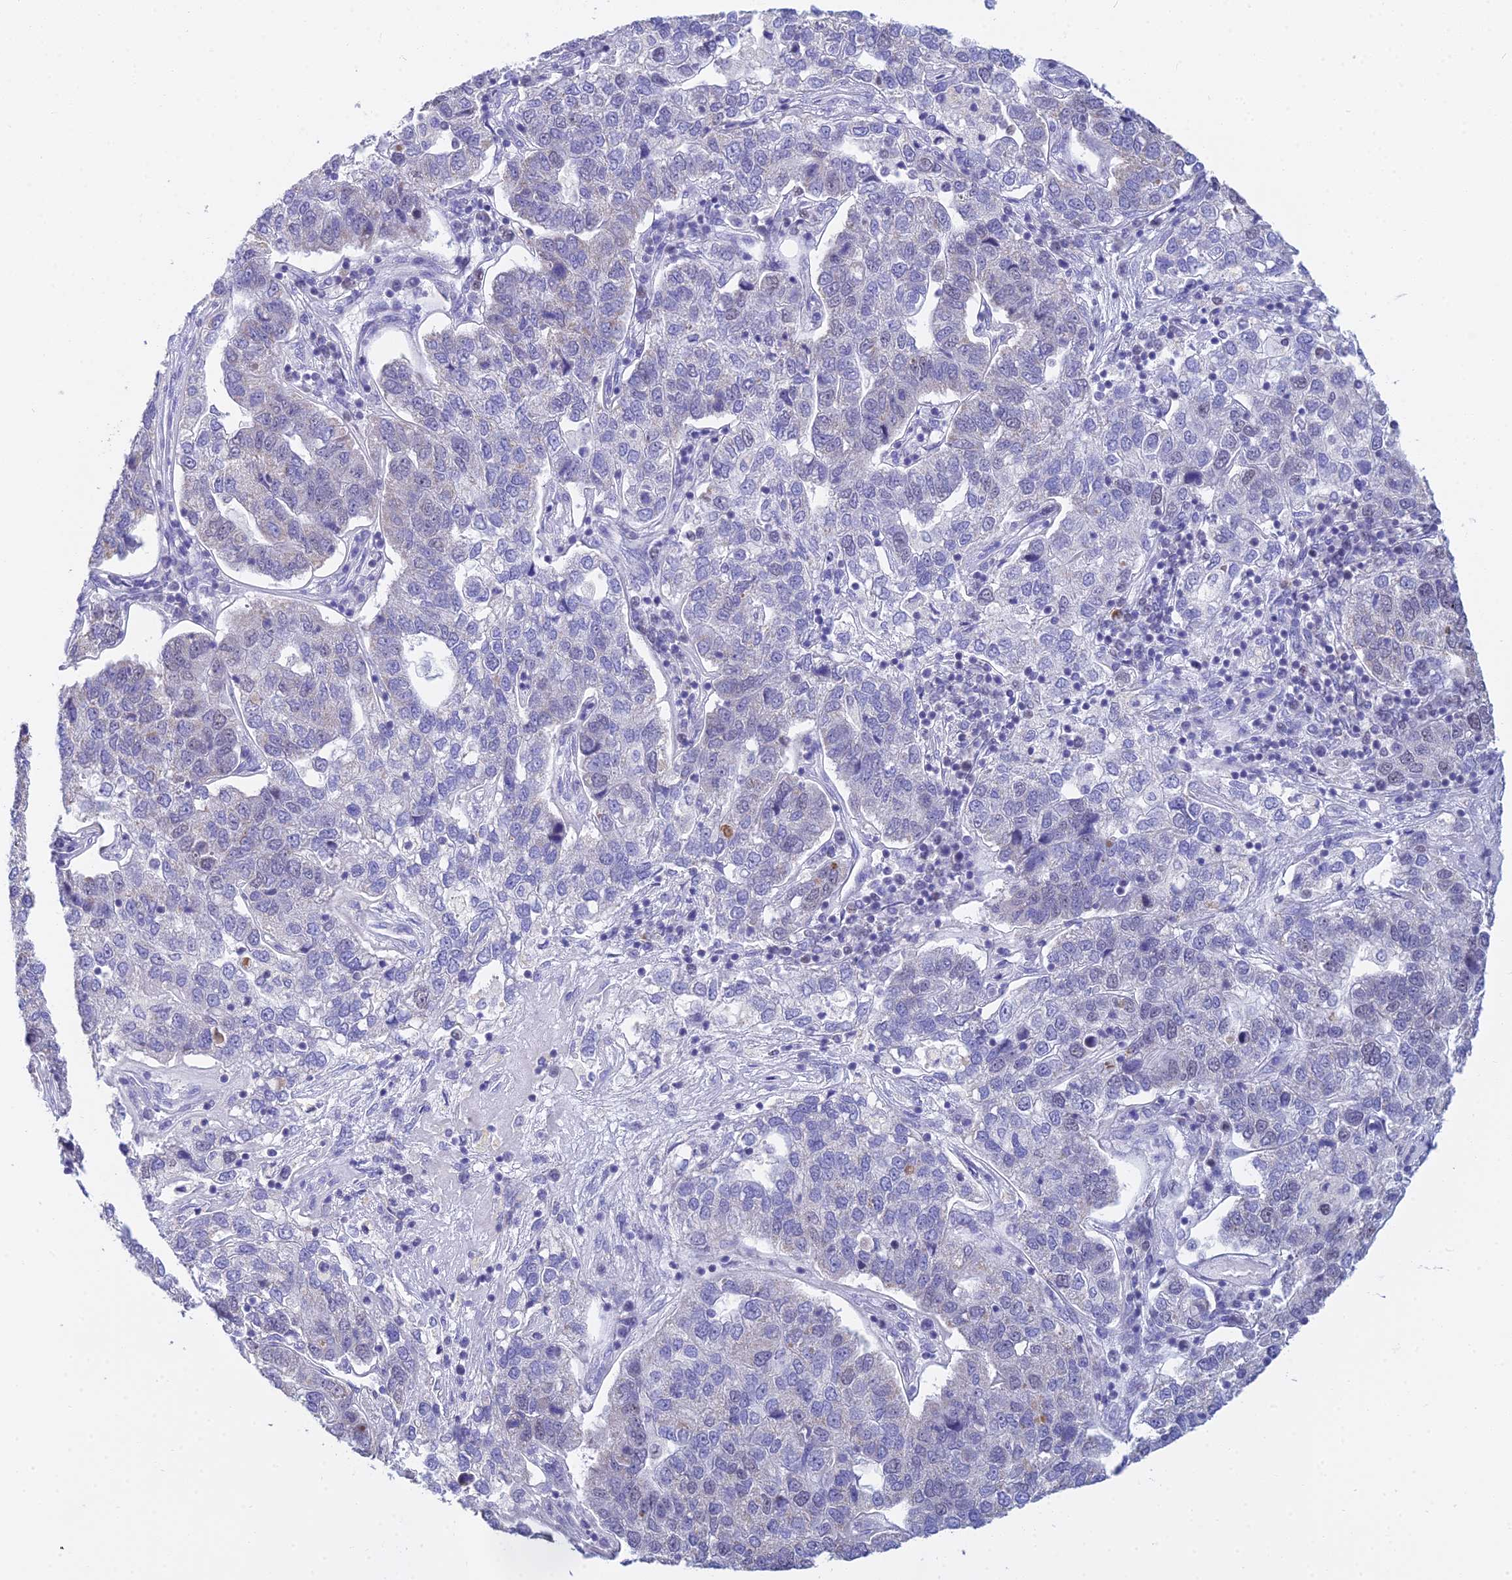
{"staining": {"intensity": "strong", "quantity": "<25%", "location": "nuclear"}, "tissue": "pancreatic cancer", "cell_type": "Tumor cells", "image_type": "cancer", "snomed": [{"axis": "morphology", "description": "Adenocarcinoma, NOS"}, {"axis": "topography", "description": "Pancreas"}], "caption": "Immunohistochemistry (IHC) photomicrograph of neoplastic tissue: human pancreatic adenocarcinoma stained using immunohistochemistry (IHC) reveals medium levels of strong protein expression localized specifically in the nuclear of tumor cells, appearing as a nuclear brown color.", "gene": "MCM2", "patient": {"sex": "female", "age": 61}}